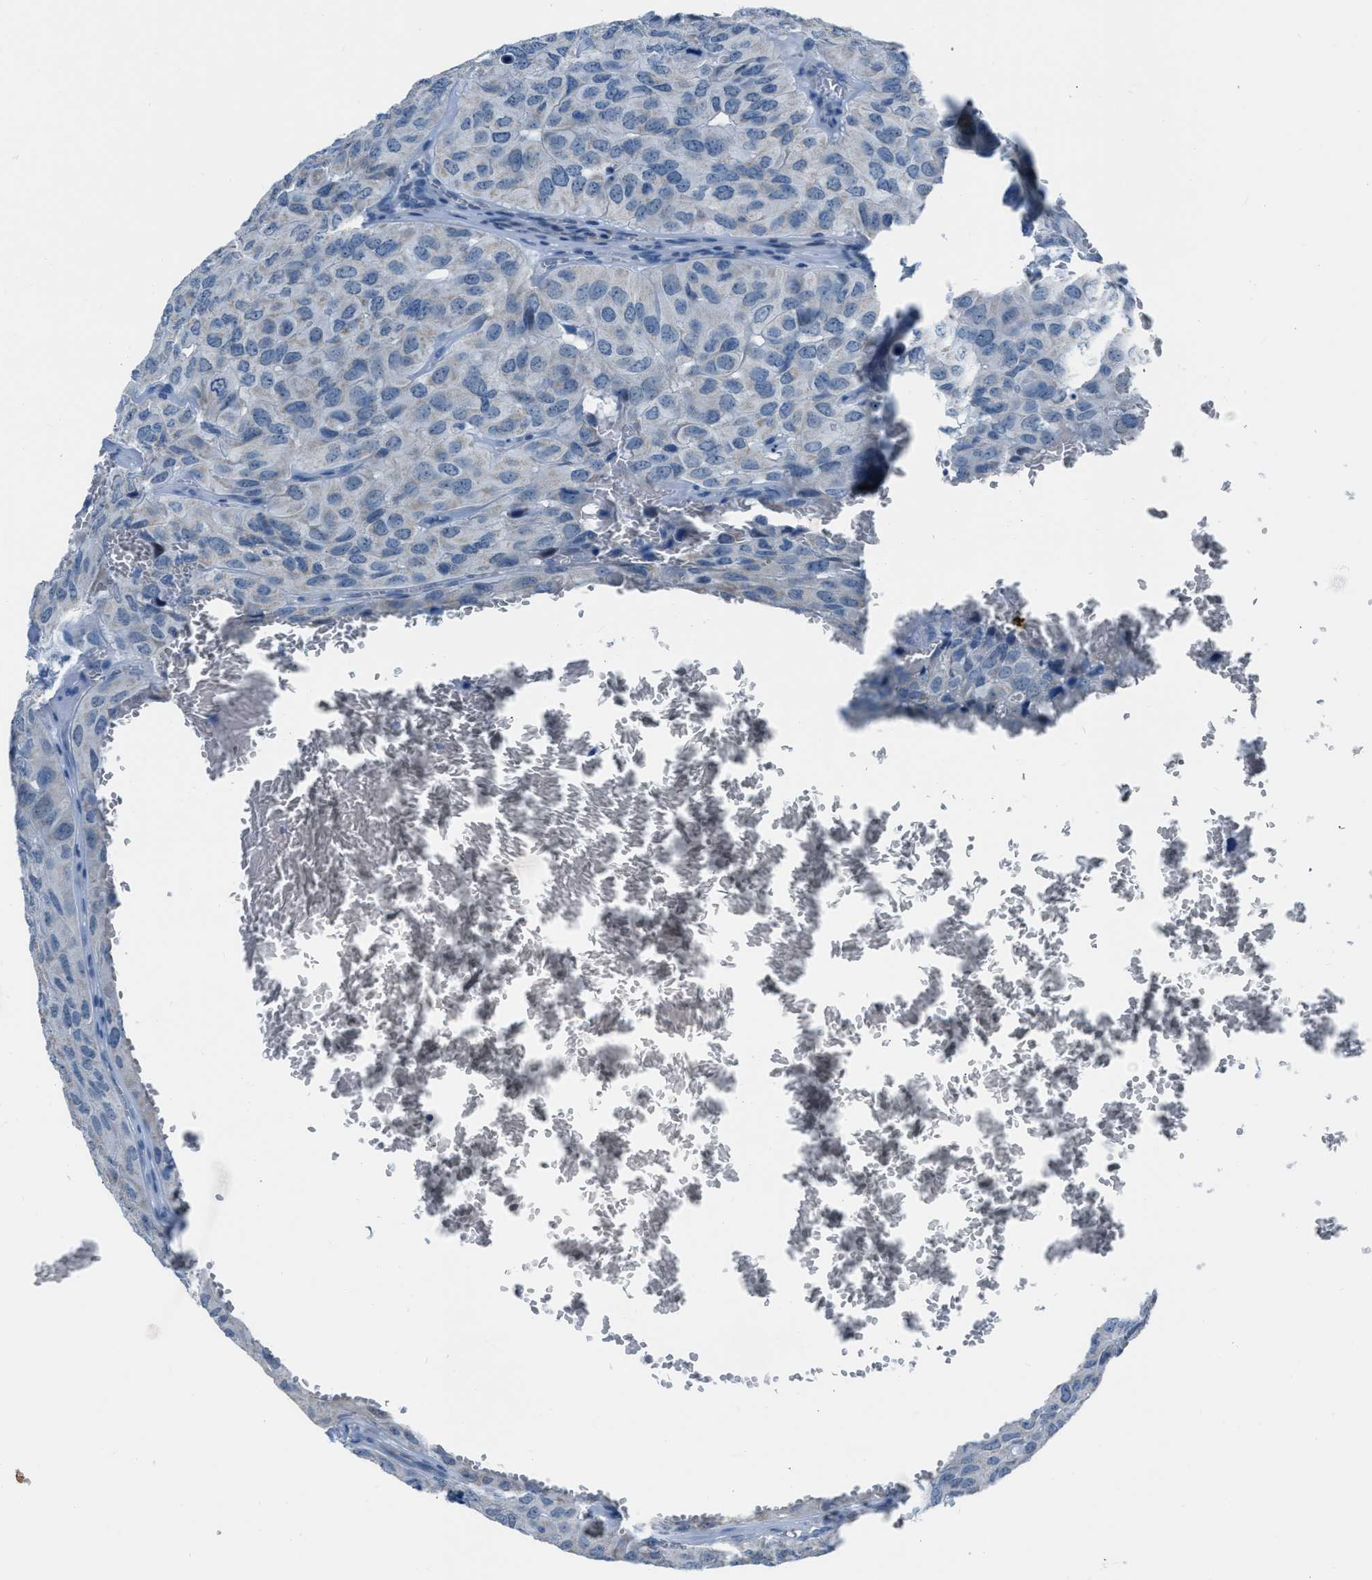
{"staining": {"intensity": "negative", "quantity": "none", "location": "none"}, "tissue": "head and neck cancer", "cell_type": "Tumor cells", "image_type": "cancer", "snomed": [{"axis": "morphology", "description": "Adenocarcinoma, NOS"}, {"axis": "topography", "description": "Salivary gland, NOS"}, {"axis": "topography", "description": "Head-Neck"}], "caption": "Immunohistochemistry (IHC) micrograph of adenocarcinoma (head and neck) stained for a protein (brown), which shows no expression in tumor cells.", "gene": "SPATC1L", "patient": {"sex": "female", "age": 76}}